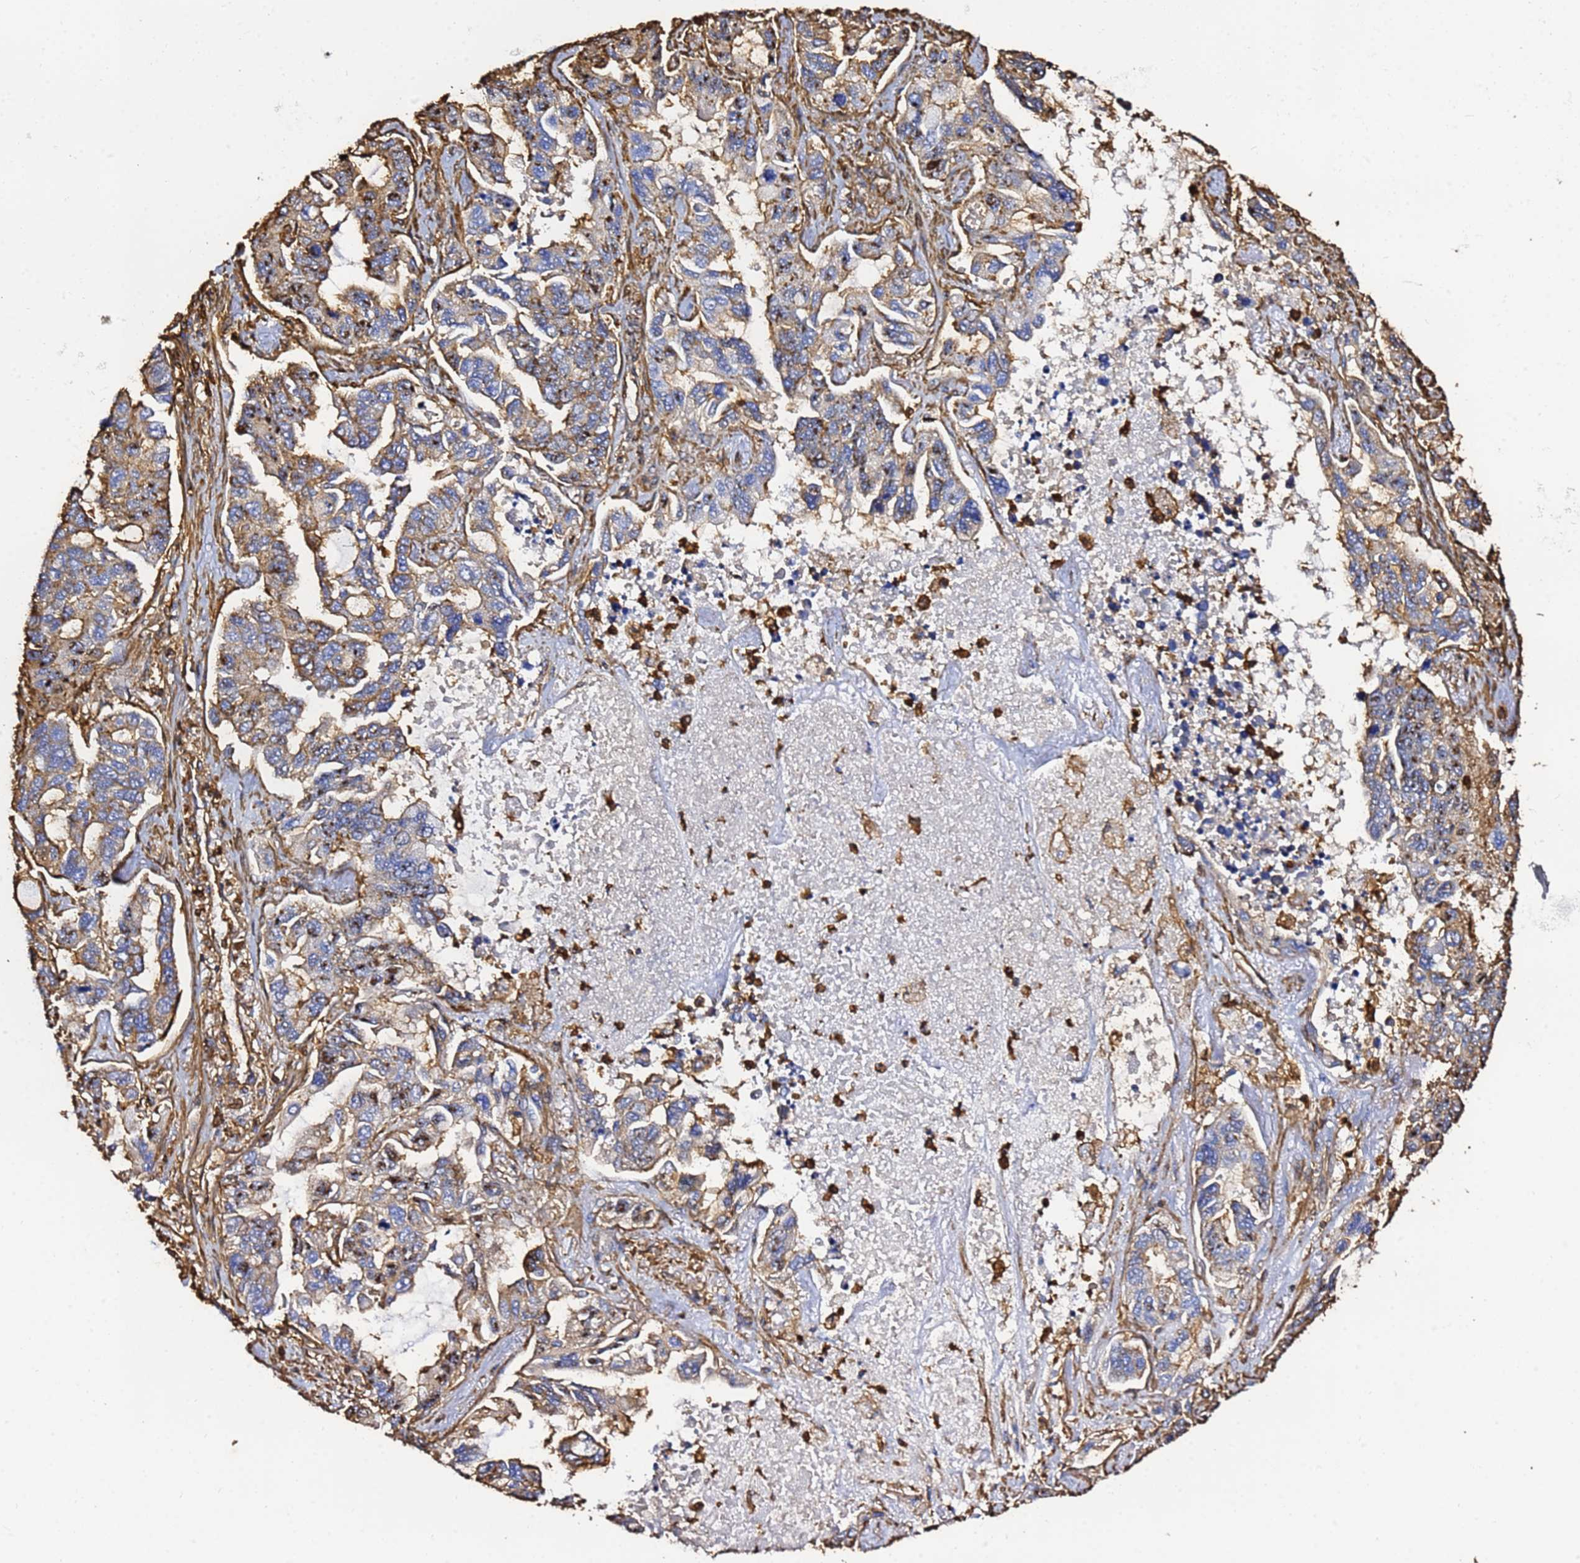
{"staining": {"intensity": "moderate", "quantity": "<25%", "location": "cytoplasmic/membranous"}, "tissue": "lung cancer", "cell_type": "Tumor cells", "image_type": "cancer", "snomed": [{"axis": "morphology", "description": "Adenocarcinoma, NOS"}, {"axis": "topography", "description": "Lung"}], "caption": "Lung cancer (adenocarcinoma) stained for a protein (brown) displays moderate cytoplasmic/membranous positive staining in about <25% of tumor cells.", "gene": "ACTB", "patient": {"sex": "male", "age": 64}}